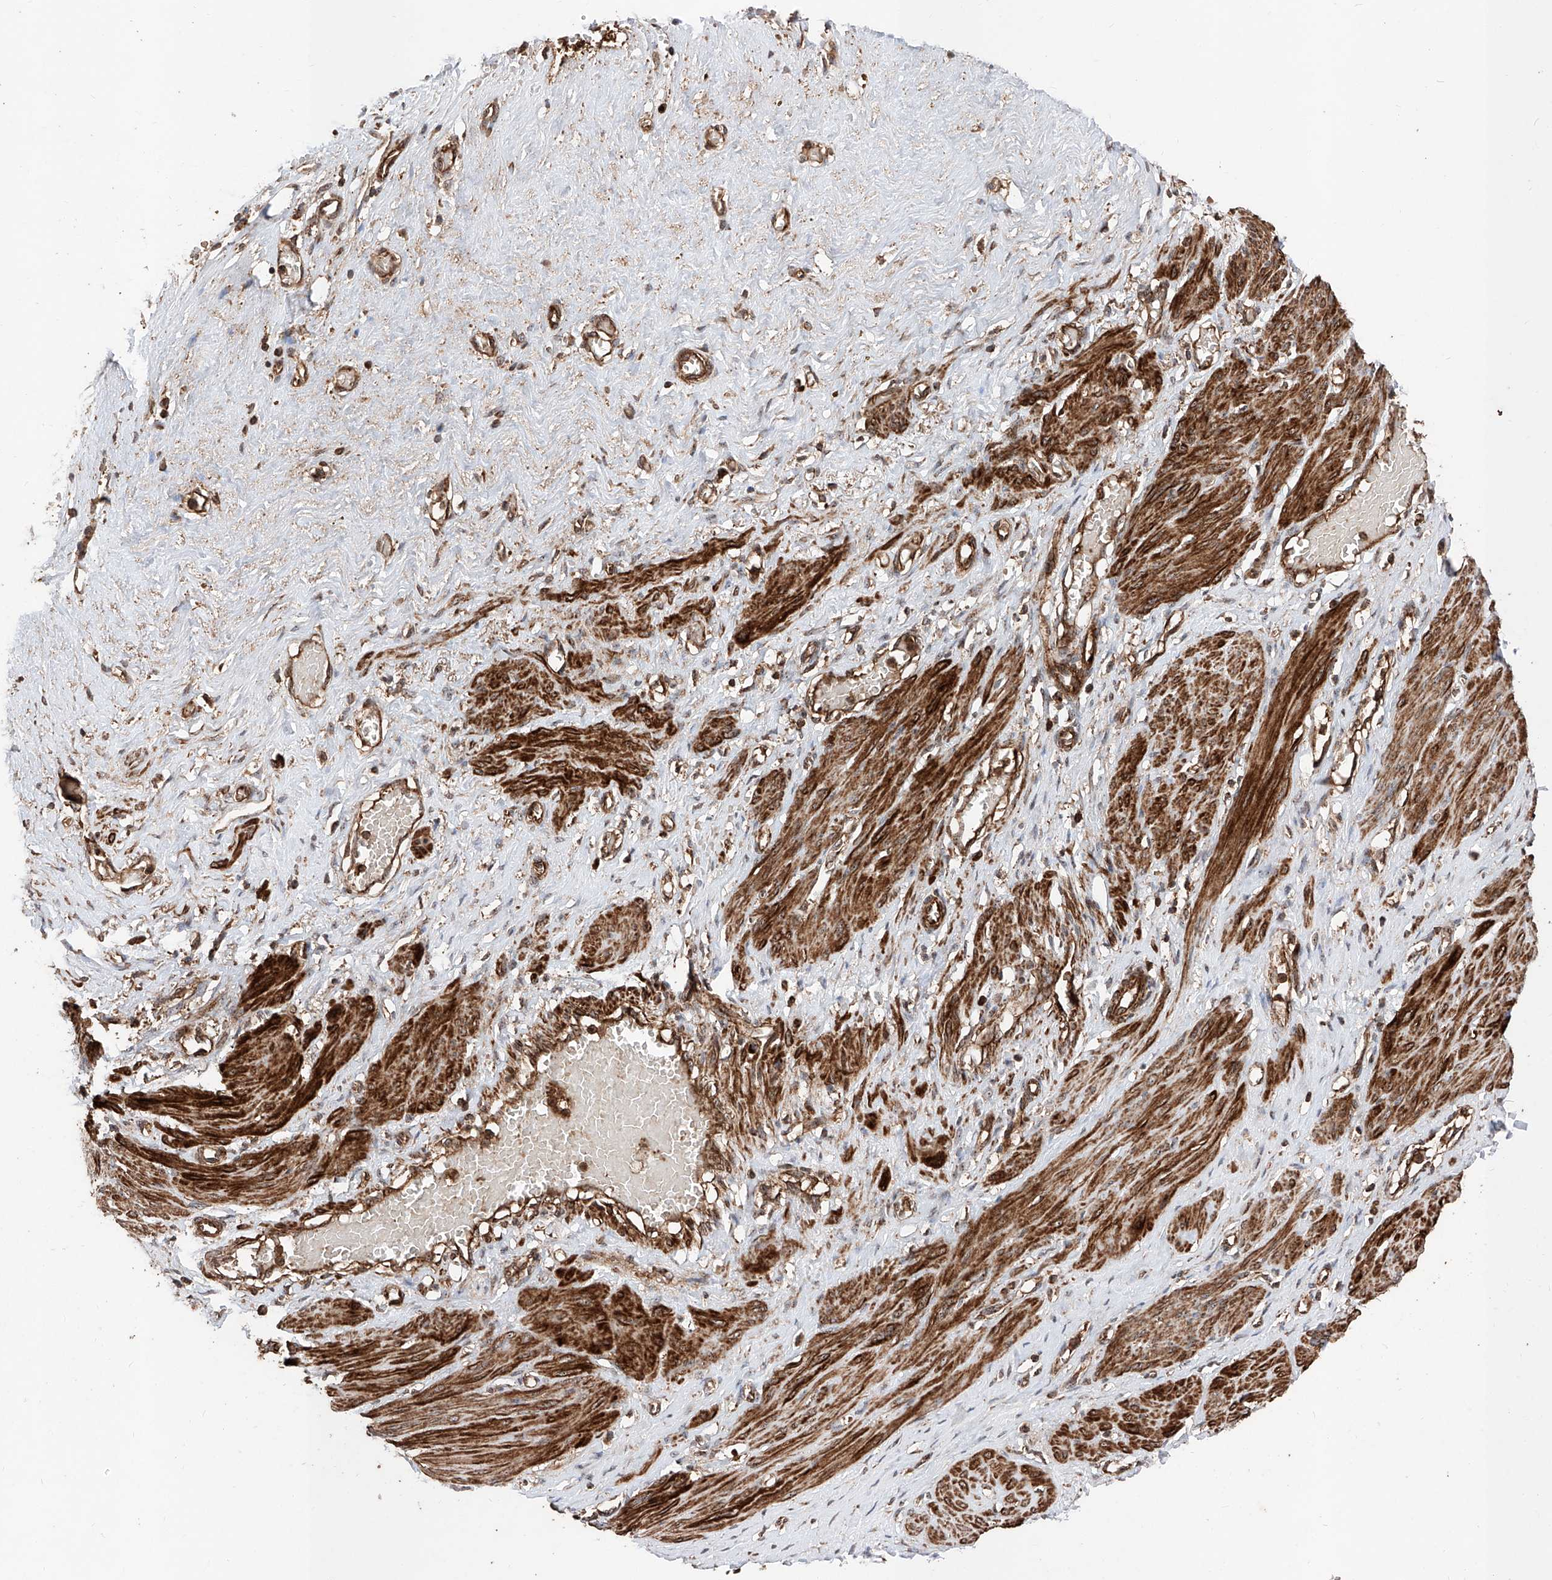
{"staining": {"intensity": "strong", "quantity": ">75%", "location": "cytoplasmic/membranous"}, "tissue": "smooth muscle", "cell_type": "Smooth muscle cells", "image_type": "normal", "snomed": [{"axis": "morphology", "description": "Normal tissue, NOS"}, {"axis": "topography", "description": "Endometrium"}], "caption": "Approximately >75% of smooth muscle cells in unremarkable smooth muscle show strong cytoplasmic/membranous protein expression as visualized by brown immunohistochemical staining.", "gene": "PISD", "patient": {"sex": "female", "age": 33}}